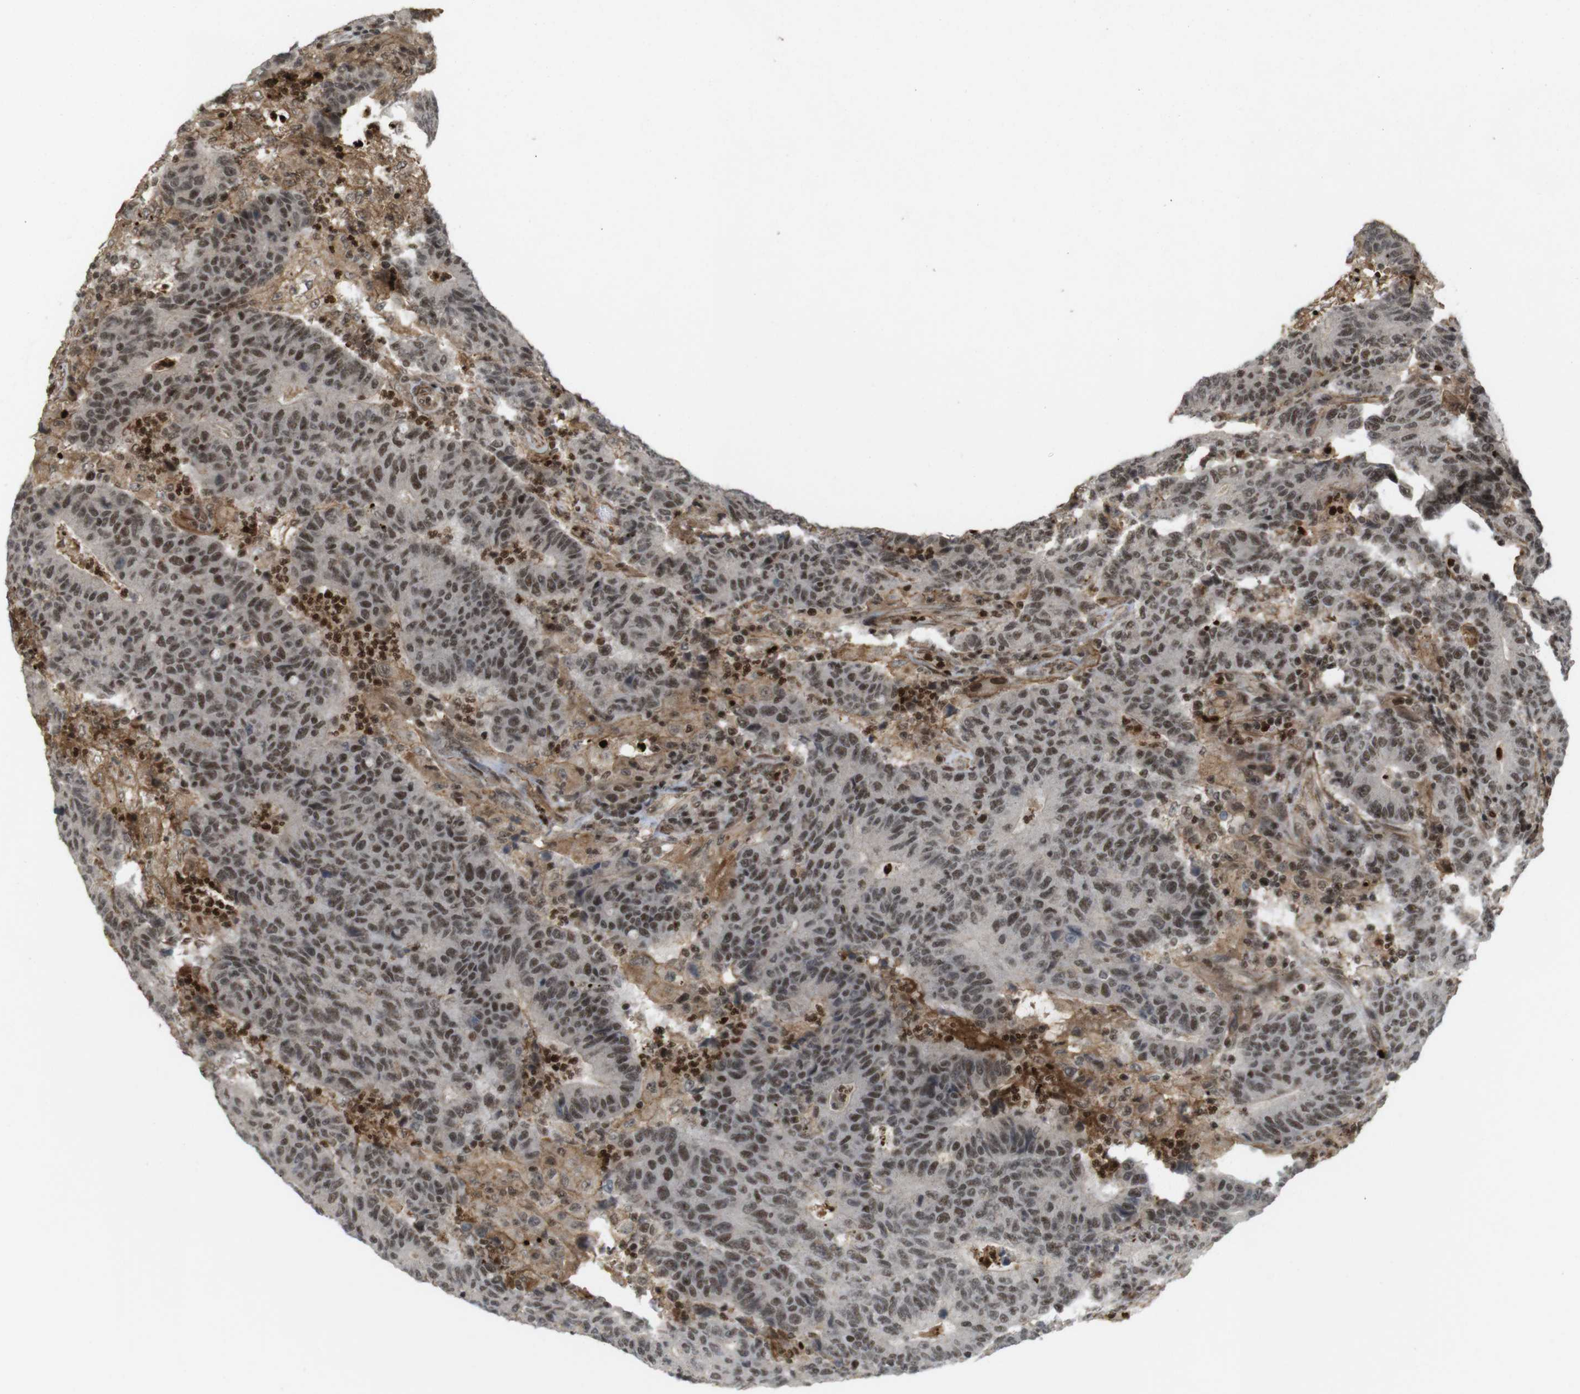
{"staining": {"intensity": "moderate", "quantity": ">75%", "location": "nuclear"}, "tissue": "colorectal cancer", "cell_type": "Tumor cells", "image_type": "cancer", "snomed": [{"axis": "morphology", "description": "Normal tissue, NOS"}, {"axis": "morphology", "description": "Adenocarcinoma, NOS"}, {"axis": "topography", "description": "Colon"}], "caption": "The image demonstrates immunohistochemical staining of colorectal cancer. There is moderate nuclear positivity is appreciated in approximately >75% of tumor cells.", "gene": "SP2", "patient": {"sex": "female", "age": 75}}